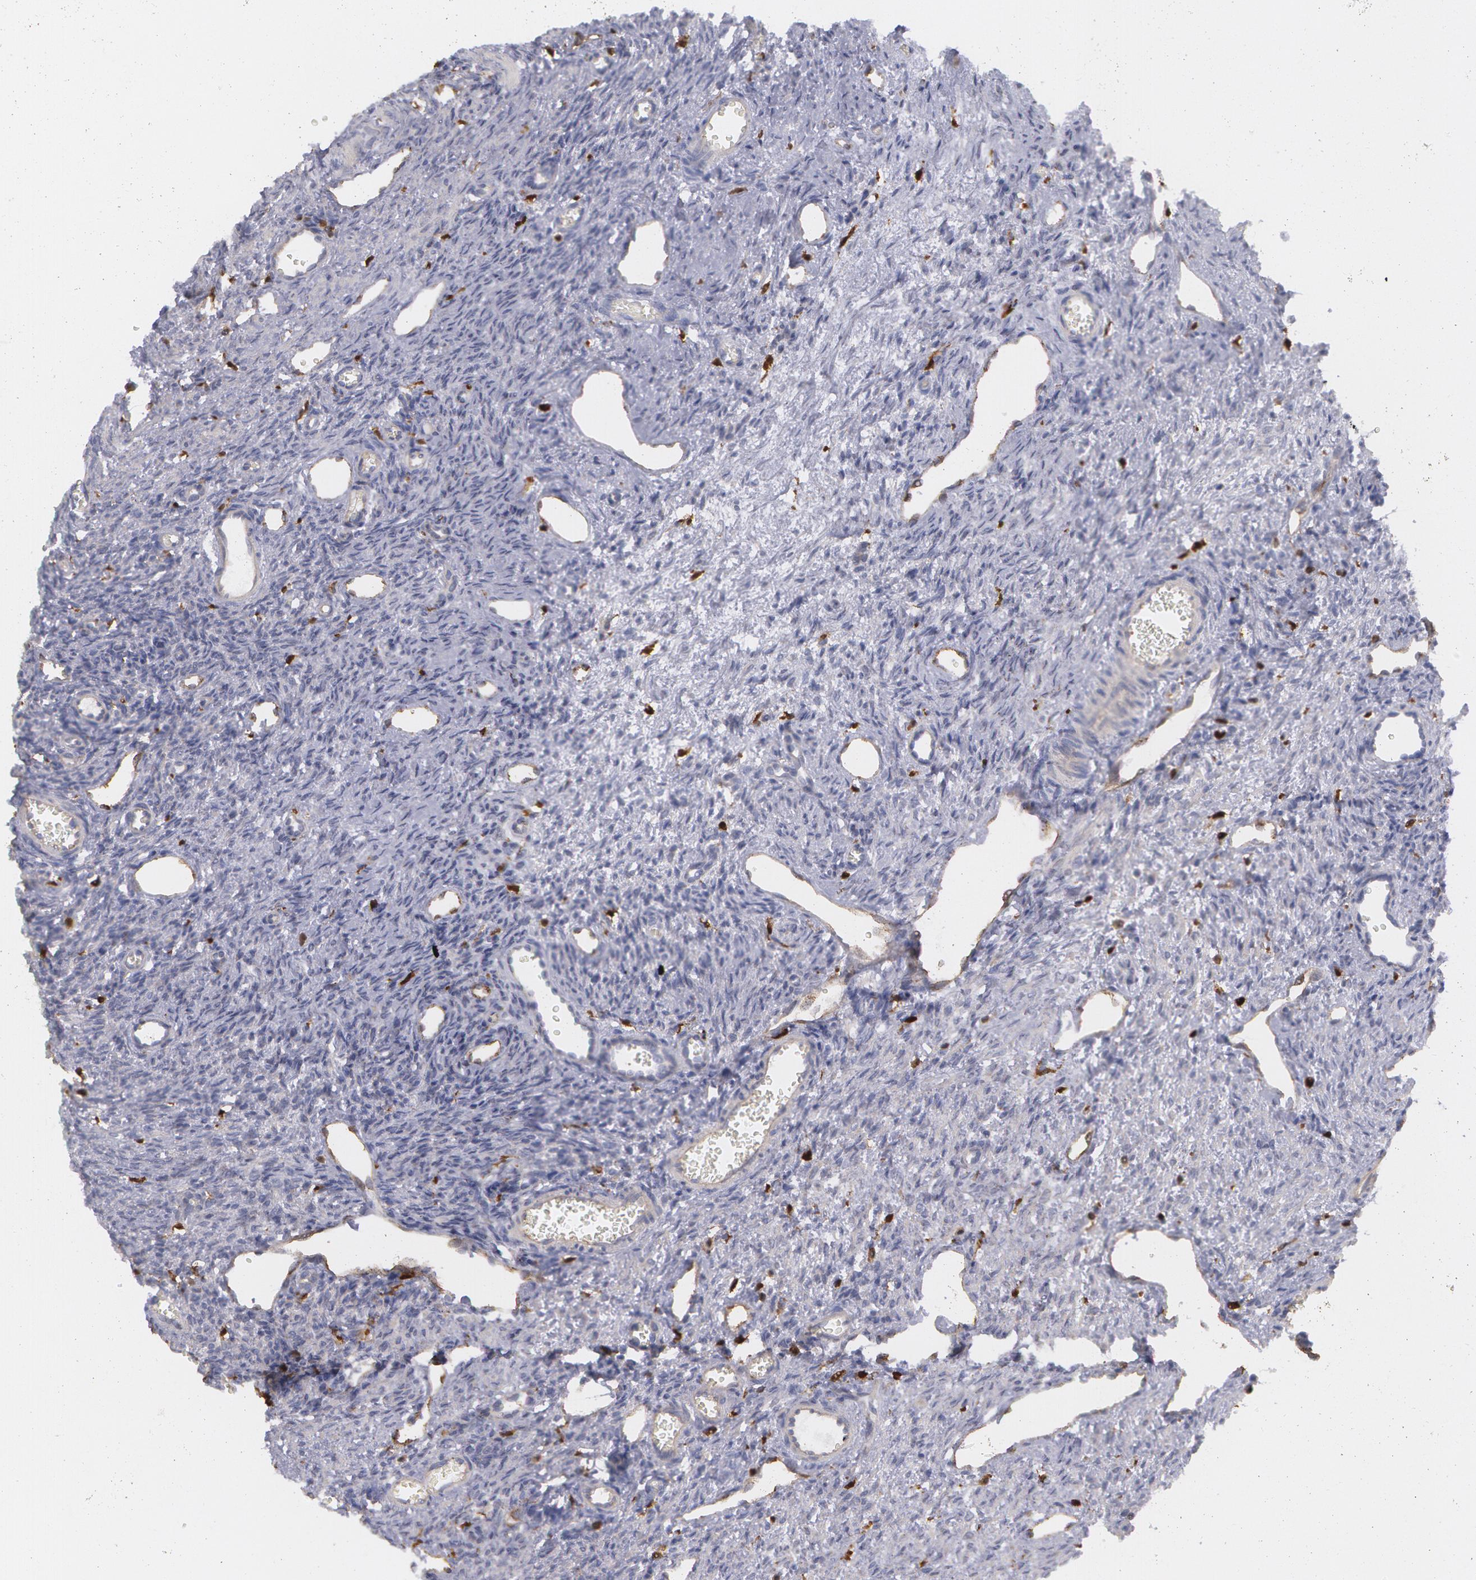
{"staining": {"intensity": "negative", "quantity": "none", "location": "none"}, "tissue": "ovary", "cell_type": "Follicle cells", "image_type": "normal", "snomed": [{"axis": "morphology", "description": "Normal tissue, NOS"}, {"axis": "topography", "description": "Ovary"}], "caption": "IHC photomicrograph of benign ovary stained for a protein (brown), which shows no staining in follicle cells. (Stains: DAB (3,3'-diaminobenzidine) IHC with hematoxylin counter stain, Microscopy: brightfield microscopy at high magnification).", "gene": "SYK", "patient": {"sex": "female", "age": 33}}